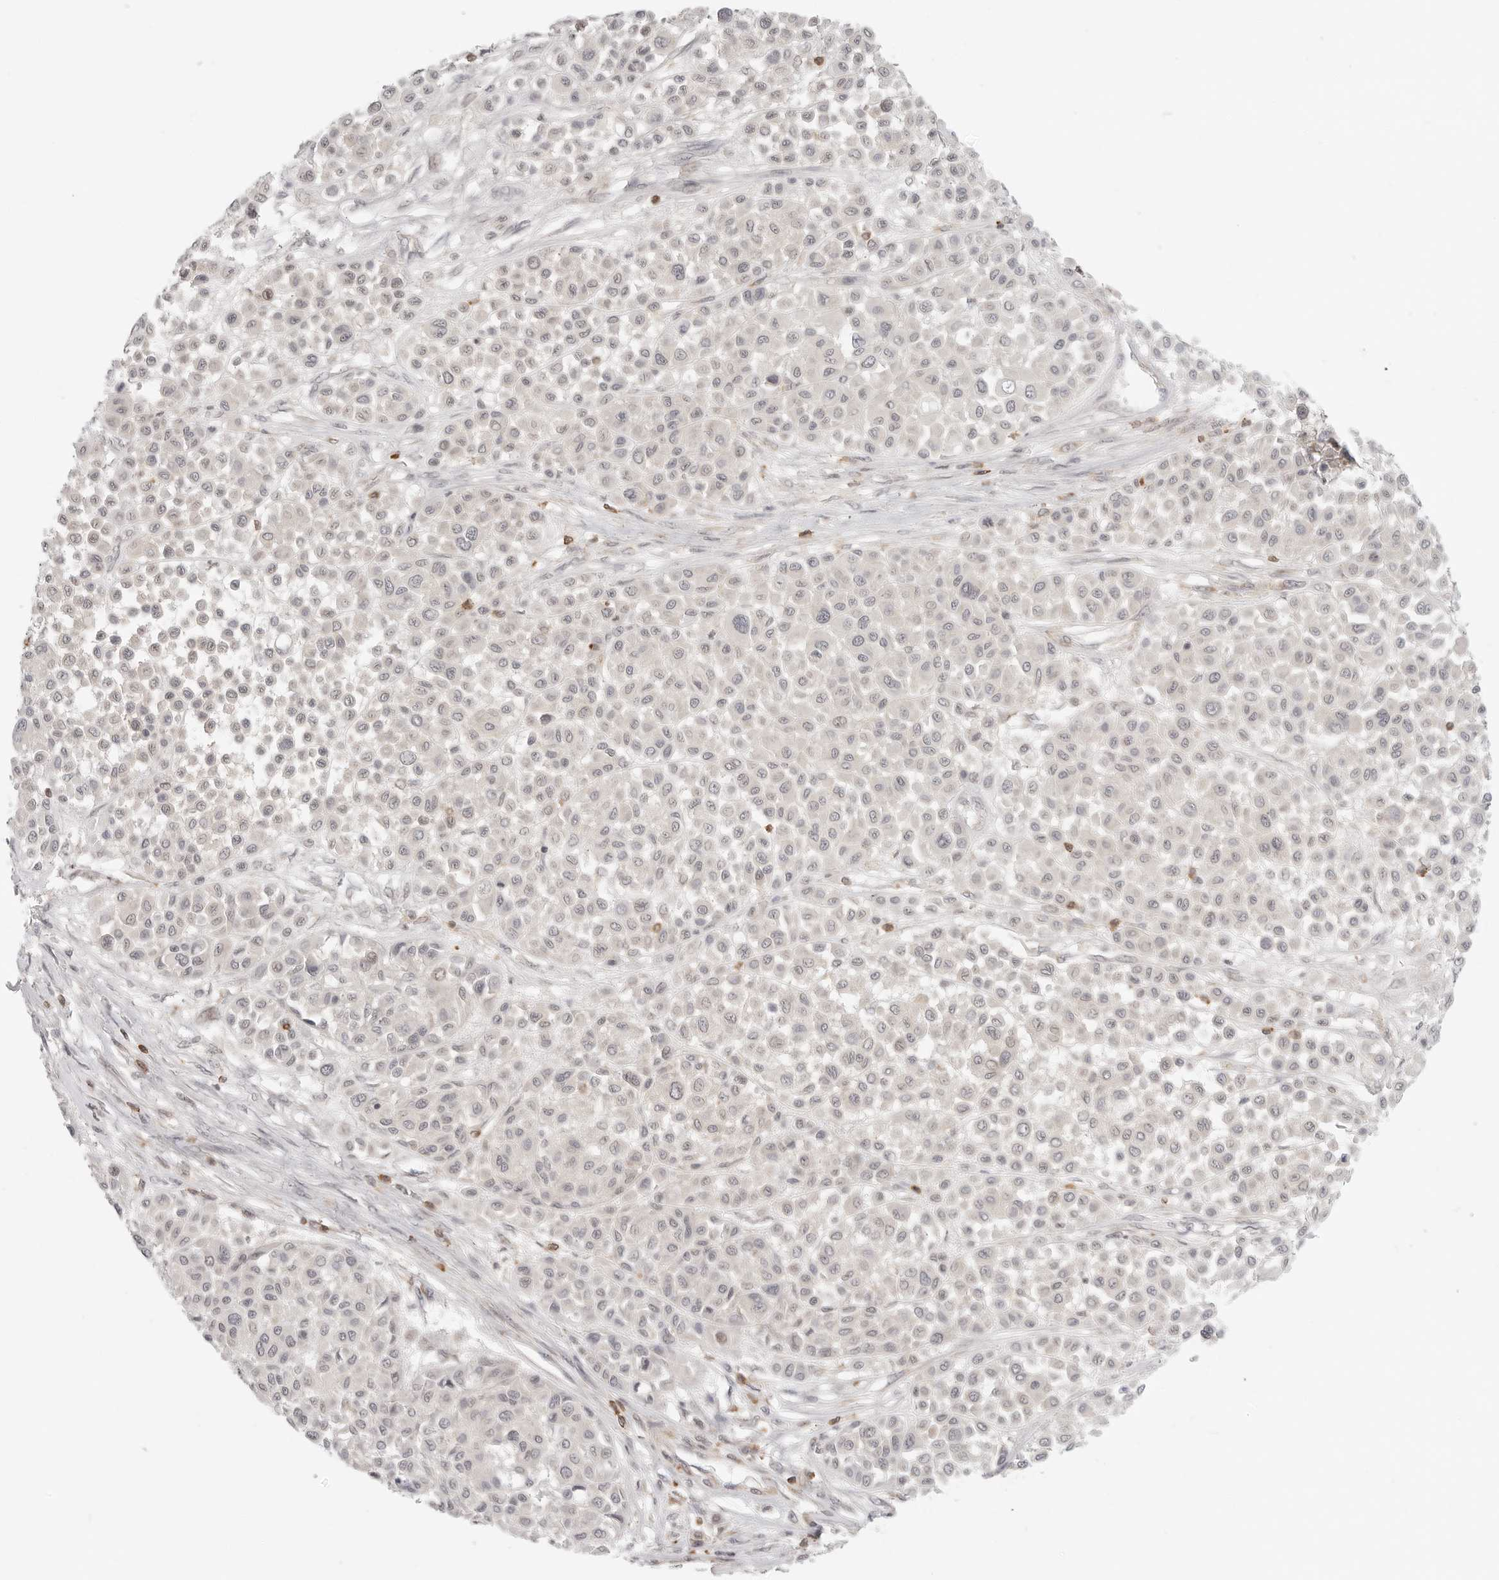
{"staining": {"intensity": "negative", "quantity": "none", "location": "none"}, "tissue": "melanoma", "cell_type": "Tumor cells", "image_type": "cancer", "snomed": [{"axis": "morphology", "description": "Malignant melanoma, Metastatic site"}, {"axis": "topography", "description": "Soft tissue"}], "caption": "Tumor cells are negative for protein expression in human melanoma.", "gene": "SH3KBP1", "patient": {"sex": "male", "age": 41}}